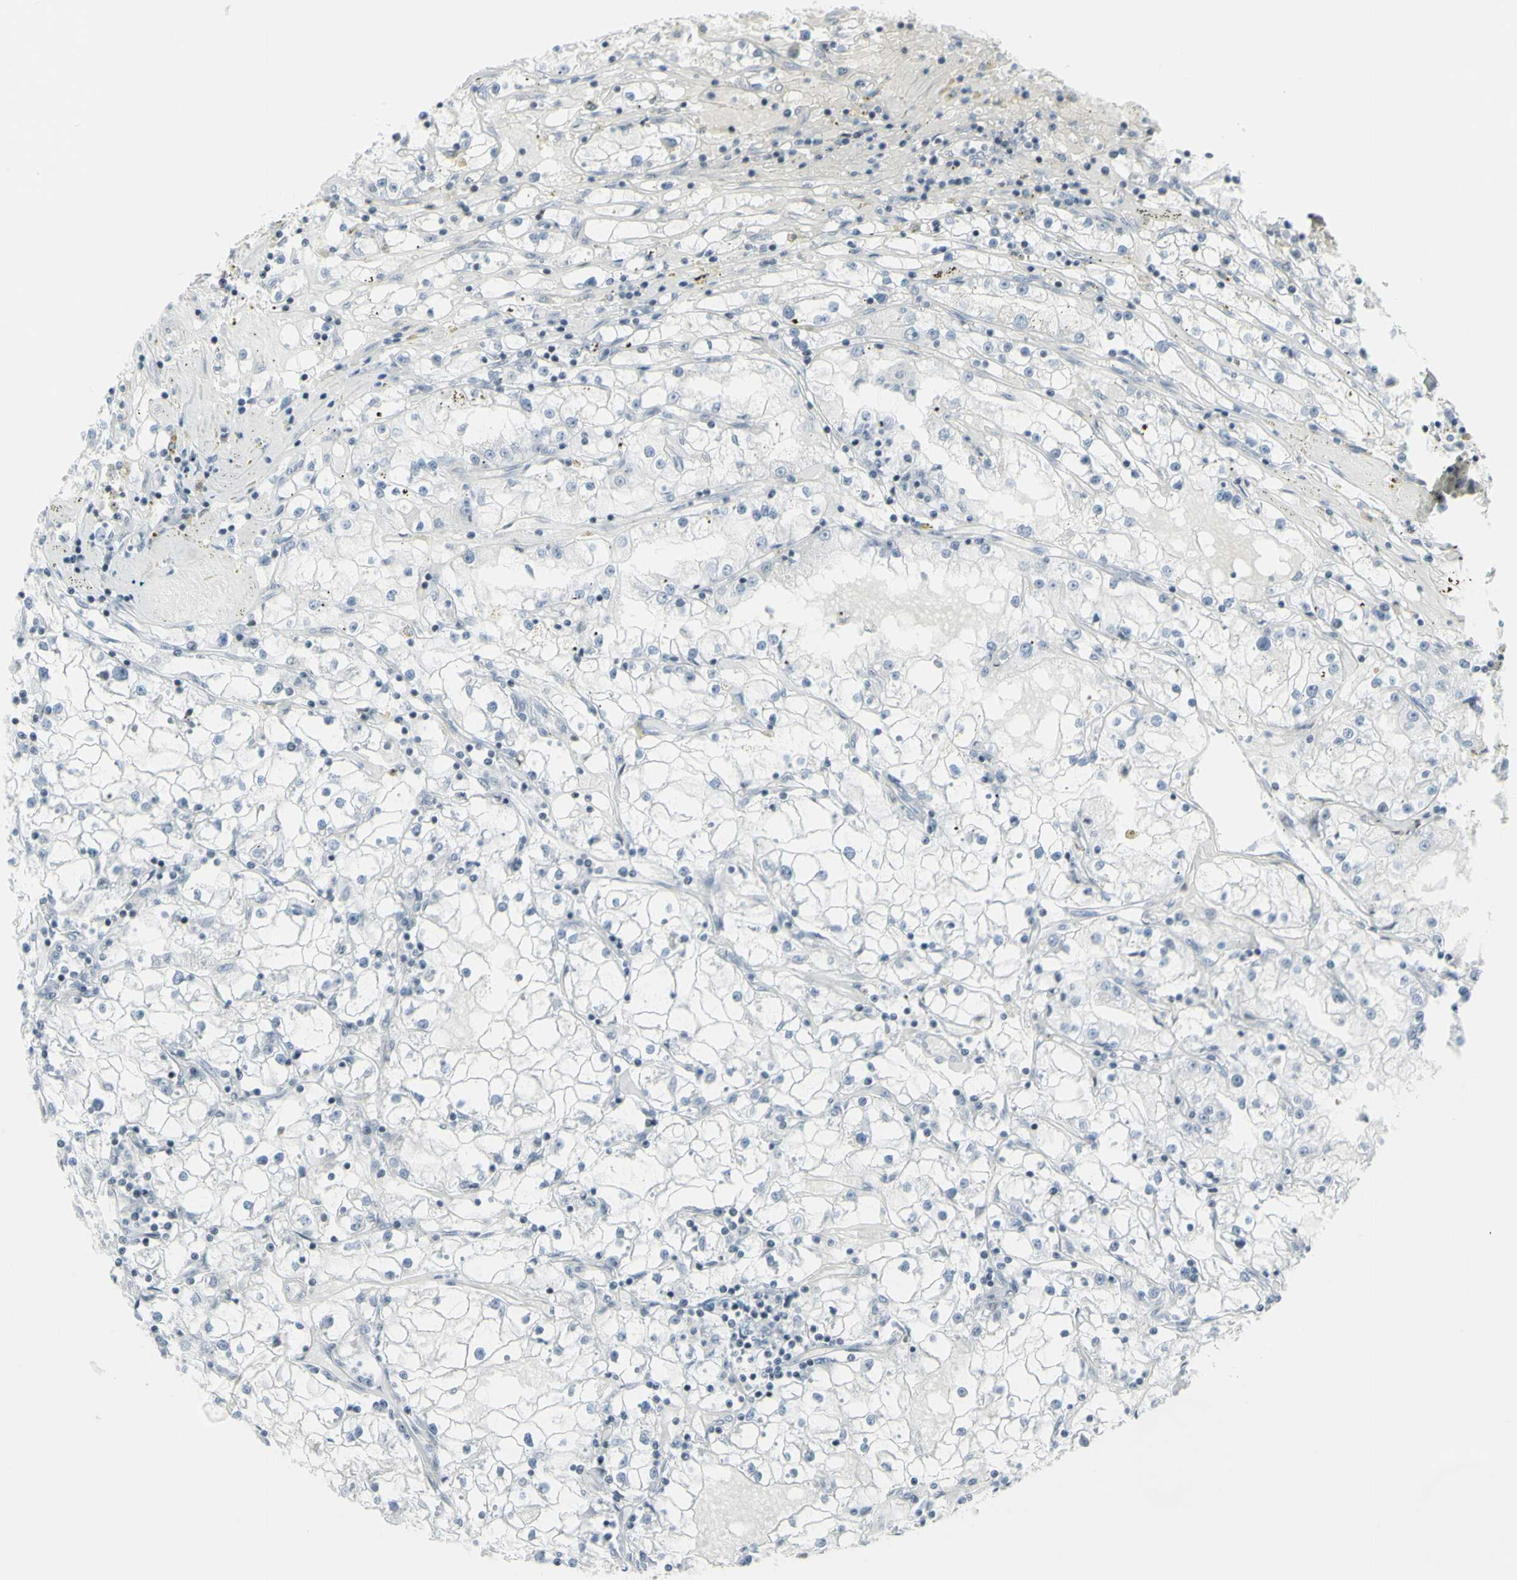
{"staining": {"intensity": "negative", "quantity": "none", "location": "none"}, "tissue": "renal cancer", "cell_type": "Tumor cells", "image_type": "cancer", "snomed": [{"axis": "morphology", "description": "Adenocarcinoma, NOS"}, {"axis": "topography", "description": "Kidney"}], "caption": "A high-resolution histopathology image shows immunohistochemistry staining of renal adenocarcinoma, which demonstrates no significant positivity in tumor cells. (DAB immunohistochemistry, high magnification).", "gene": "SUPT6H", "patient": {"sex": "male", "age": 56}}